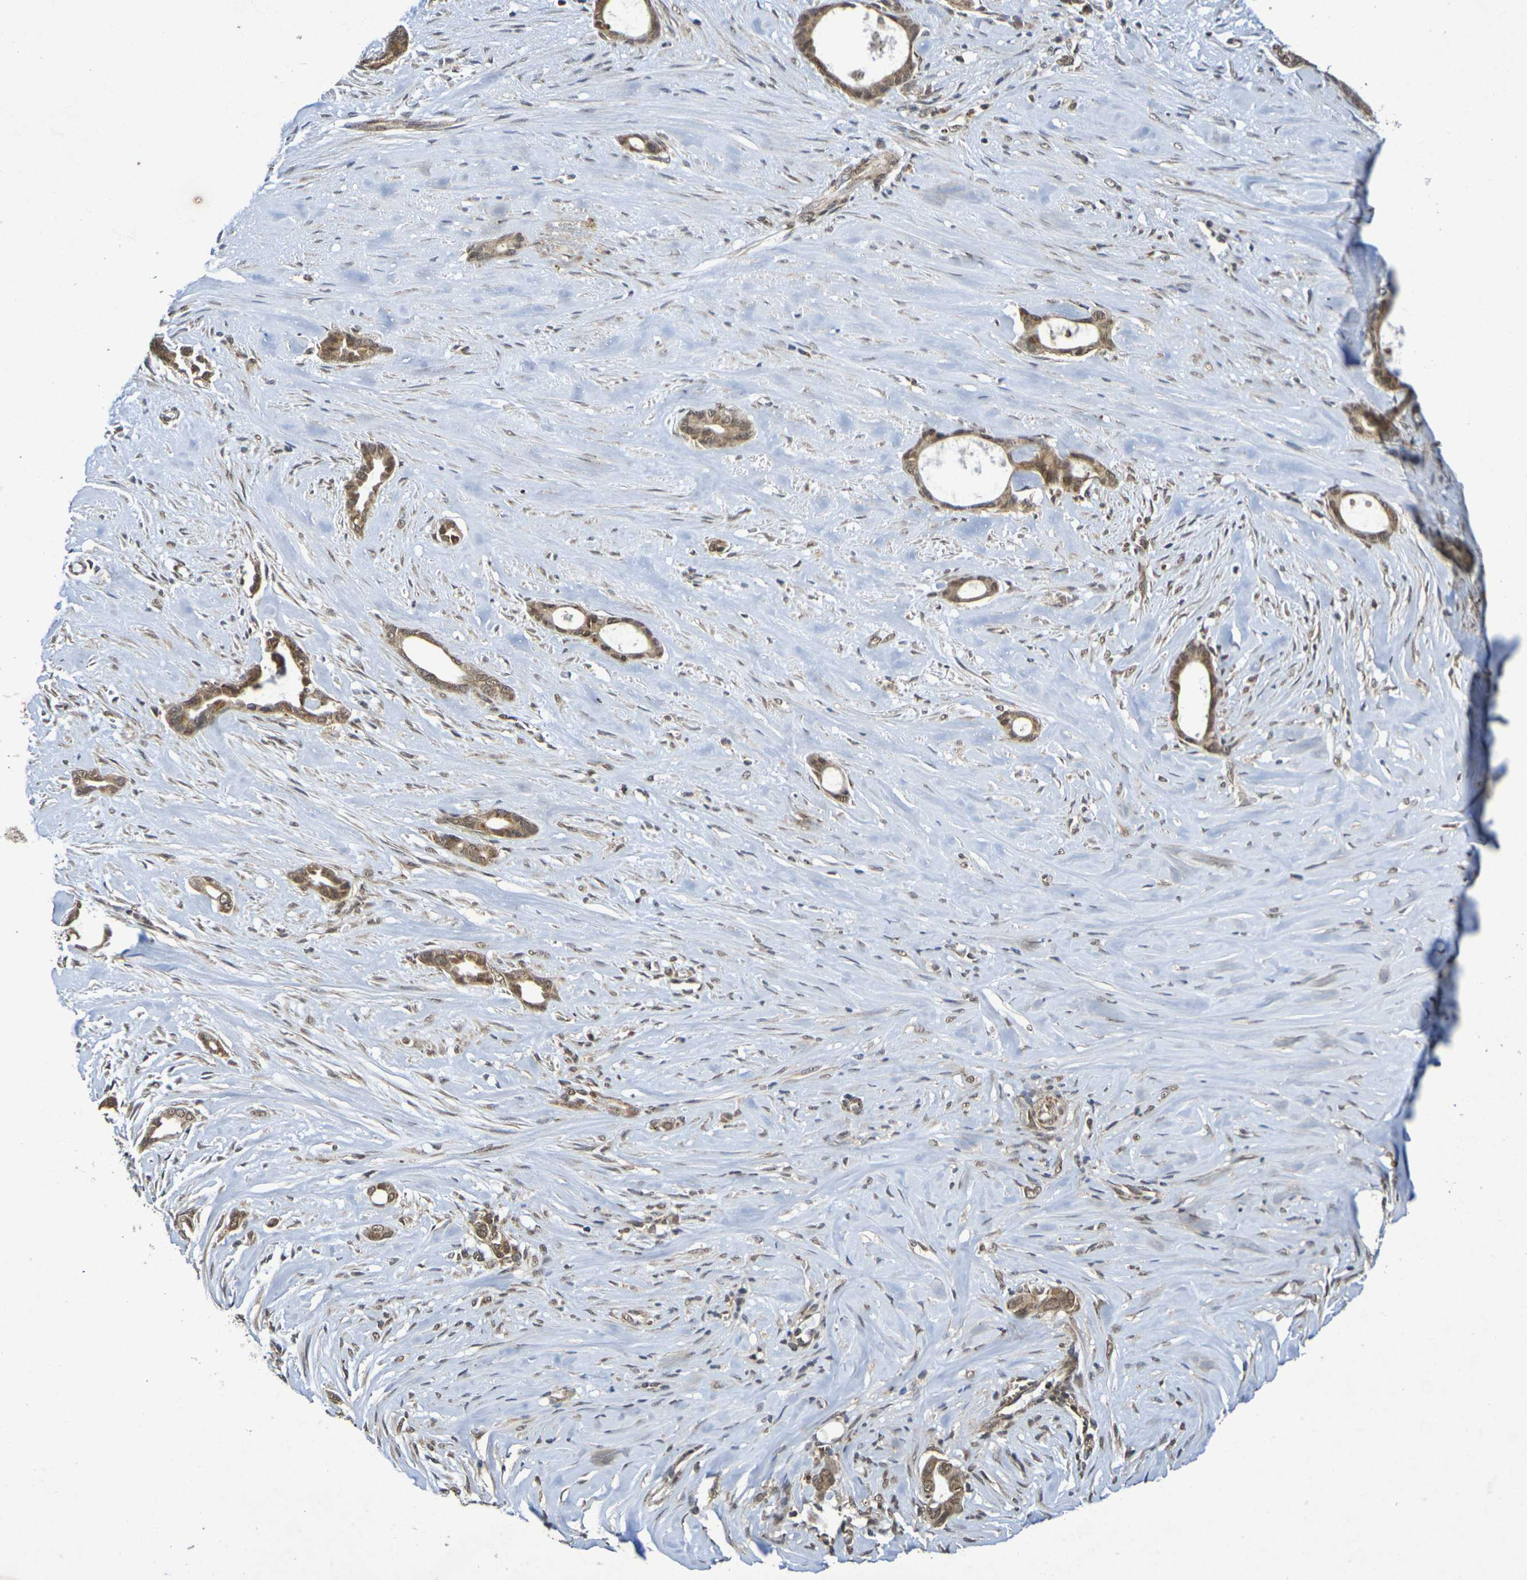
{"staining": {"intensity": "moderate", "quantity": ">75%", "location": "cytoplasmic/membranous,nuclear"}, "tissue": "liver cancer", "cell_type": "Tumor cells", "image_type": "cancer", "snomed": [{"axis": "morphology", "description": "Cholangiocarcinoma"}, {"axis": "topography", "description": "Liver"}], "caption": "A brown stain highlights moderate cytoplasmic/membranous and nuclear positivity of a protein in human liver cancer (cholangiocarcinoma) tumor cells. The staining is performed using DAB (3,3'-diaminobenzidine) brown chromogen to label protein expression. The nuclei are counter-stained blue using hematoxylin.", "gene": "GUCY1A2", "patient": {"sex": "female", "age": 55}}